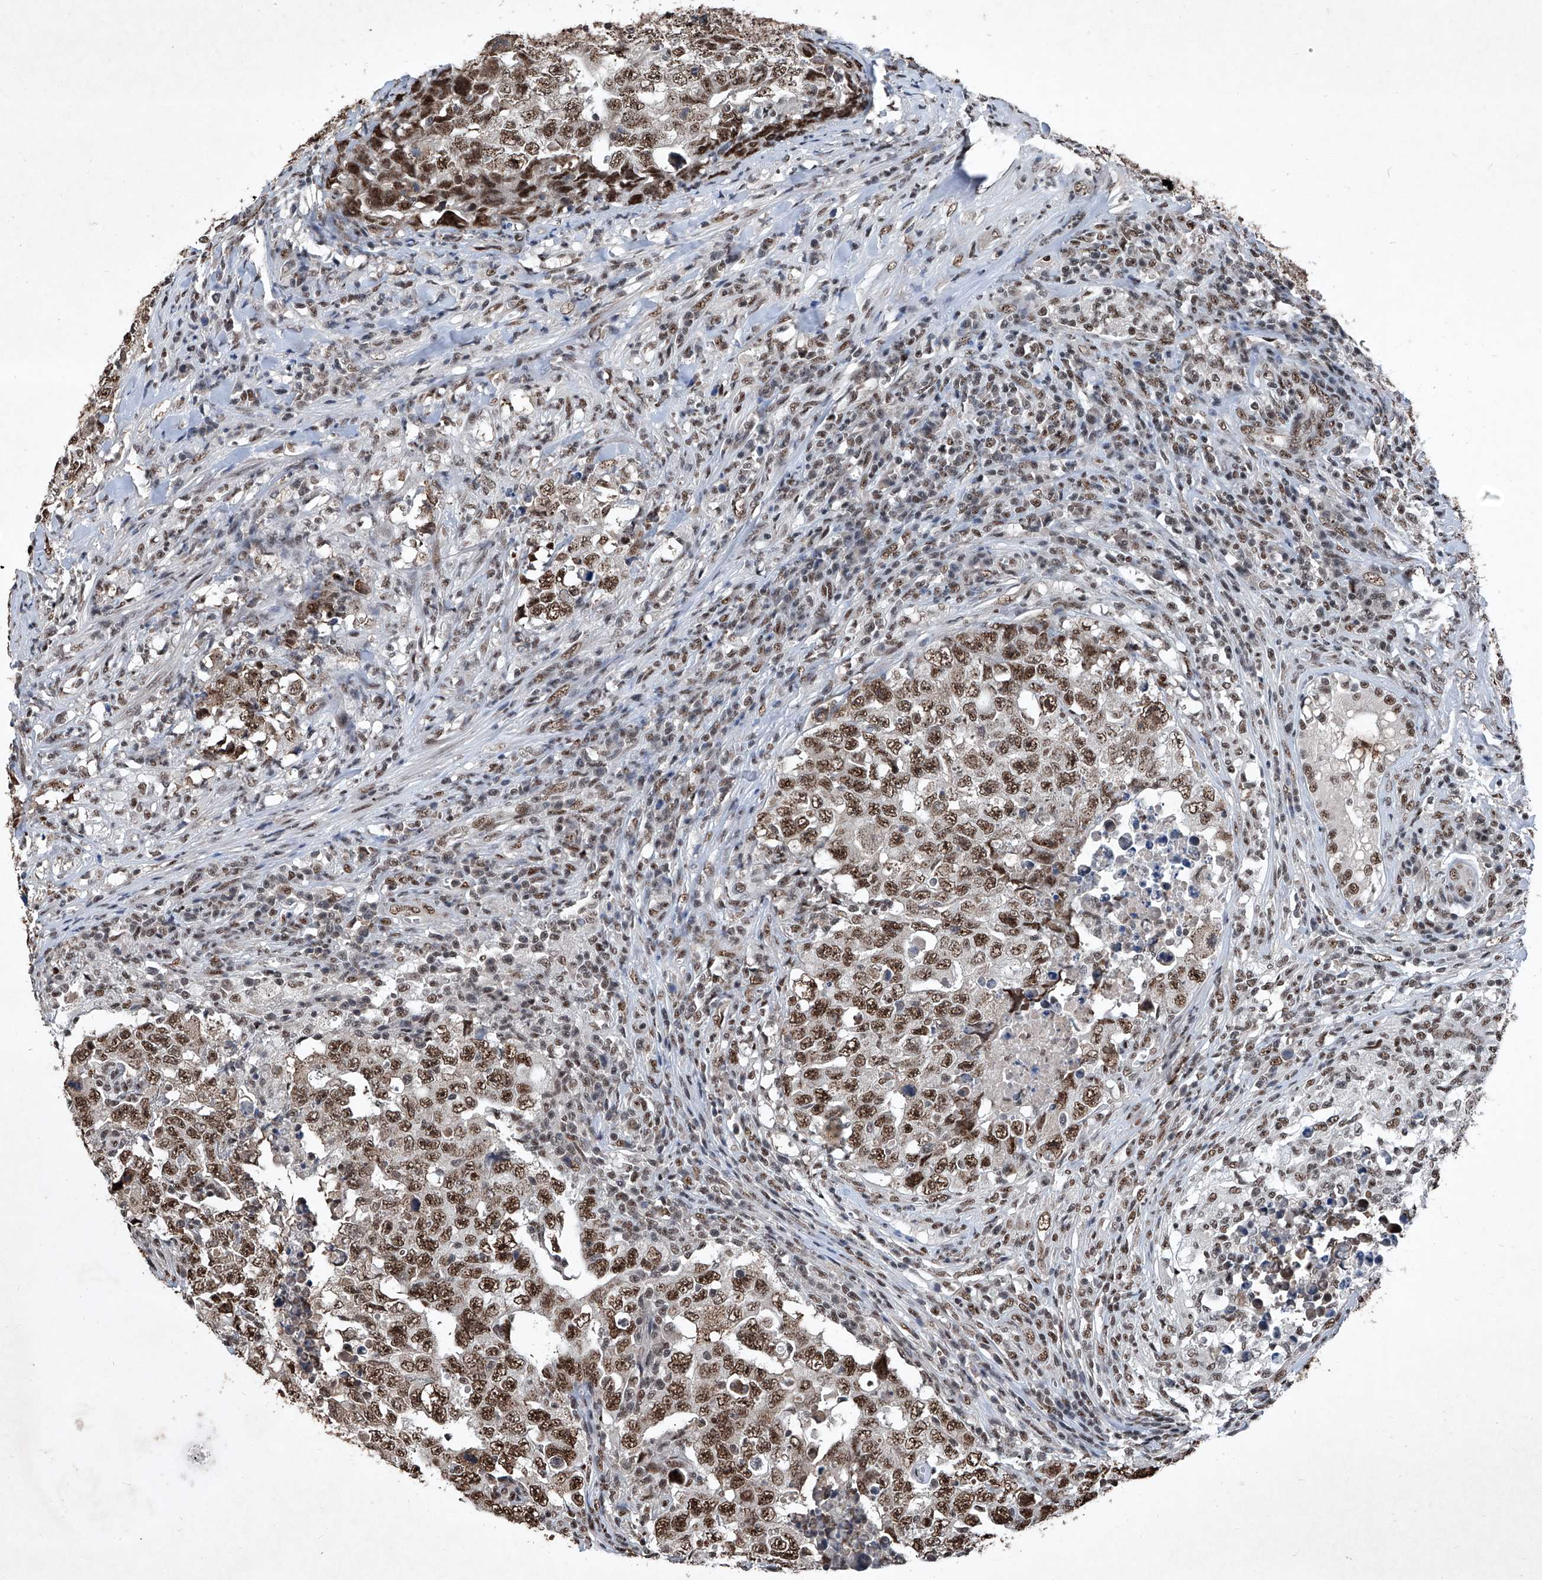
{"staining": {"intensity": "strong", "quantity": ">75%", "location": "nuclear"}, "tissue": "testis cancer", "cell_type": "Tumor cells", "image_type": "cancer", "snomed": [{"axis": "morphology", "description": "Carcinoma, Embryonal, NOS"}, {"axis": "topography", "description": "Testis"}], "caption": "Immunohistochemical staining of testis embryonal carcinoma shows high levels of strong nuclear staining in about >75% of tumor cells.", "gene": "DDX39B", "patient": {"sex": "male", "age": 26}}